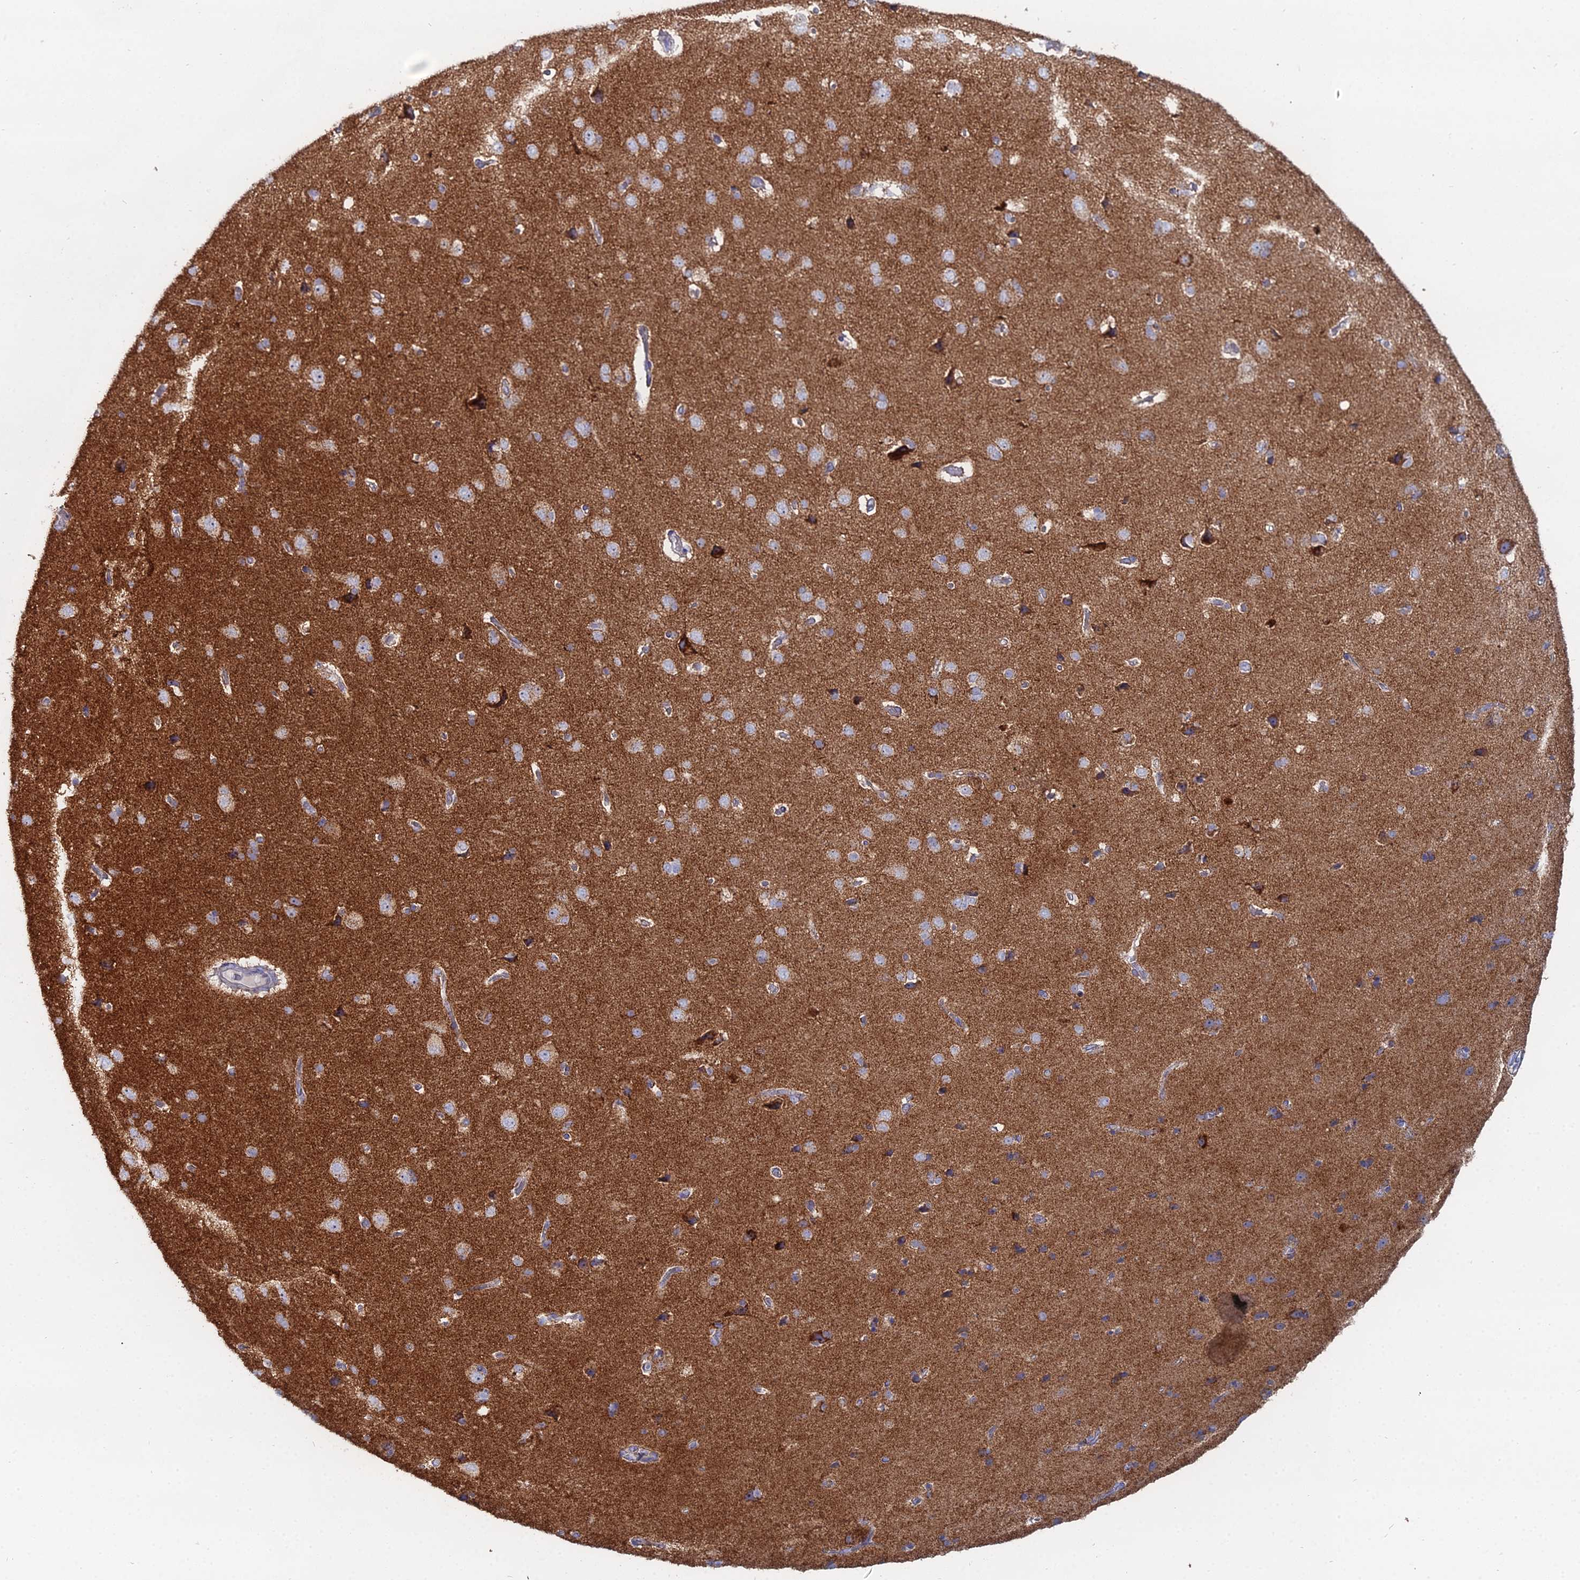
{"staining": {"intensity": "weak", "quantity": "<25%", "location": "cytoplasmic/membranous"}, "tissue": "cerebral cortex", "cell_type": "Endothelial cells", "image_type": "normal", "snomed": [{"axis": "morphology", "description": "Normal tissue, NOS"}, {"axis": "topography", "description": "Cerebral cortex"}], "caption": "An image of cerebral cortex stained for a protein exhibits no brown staining in endothelial cells.", "gene": "MPC1", "patient": {"sex": "male", "age": 62}}